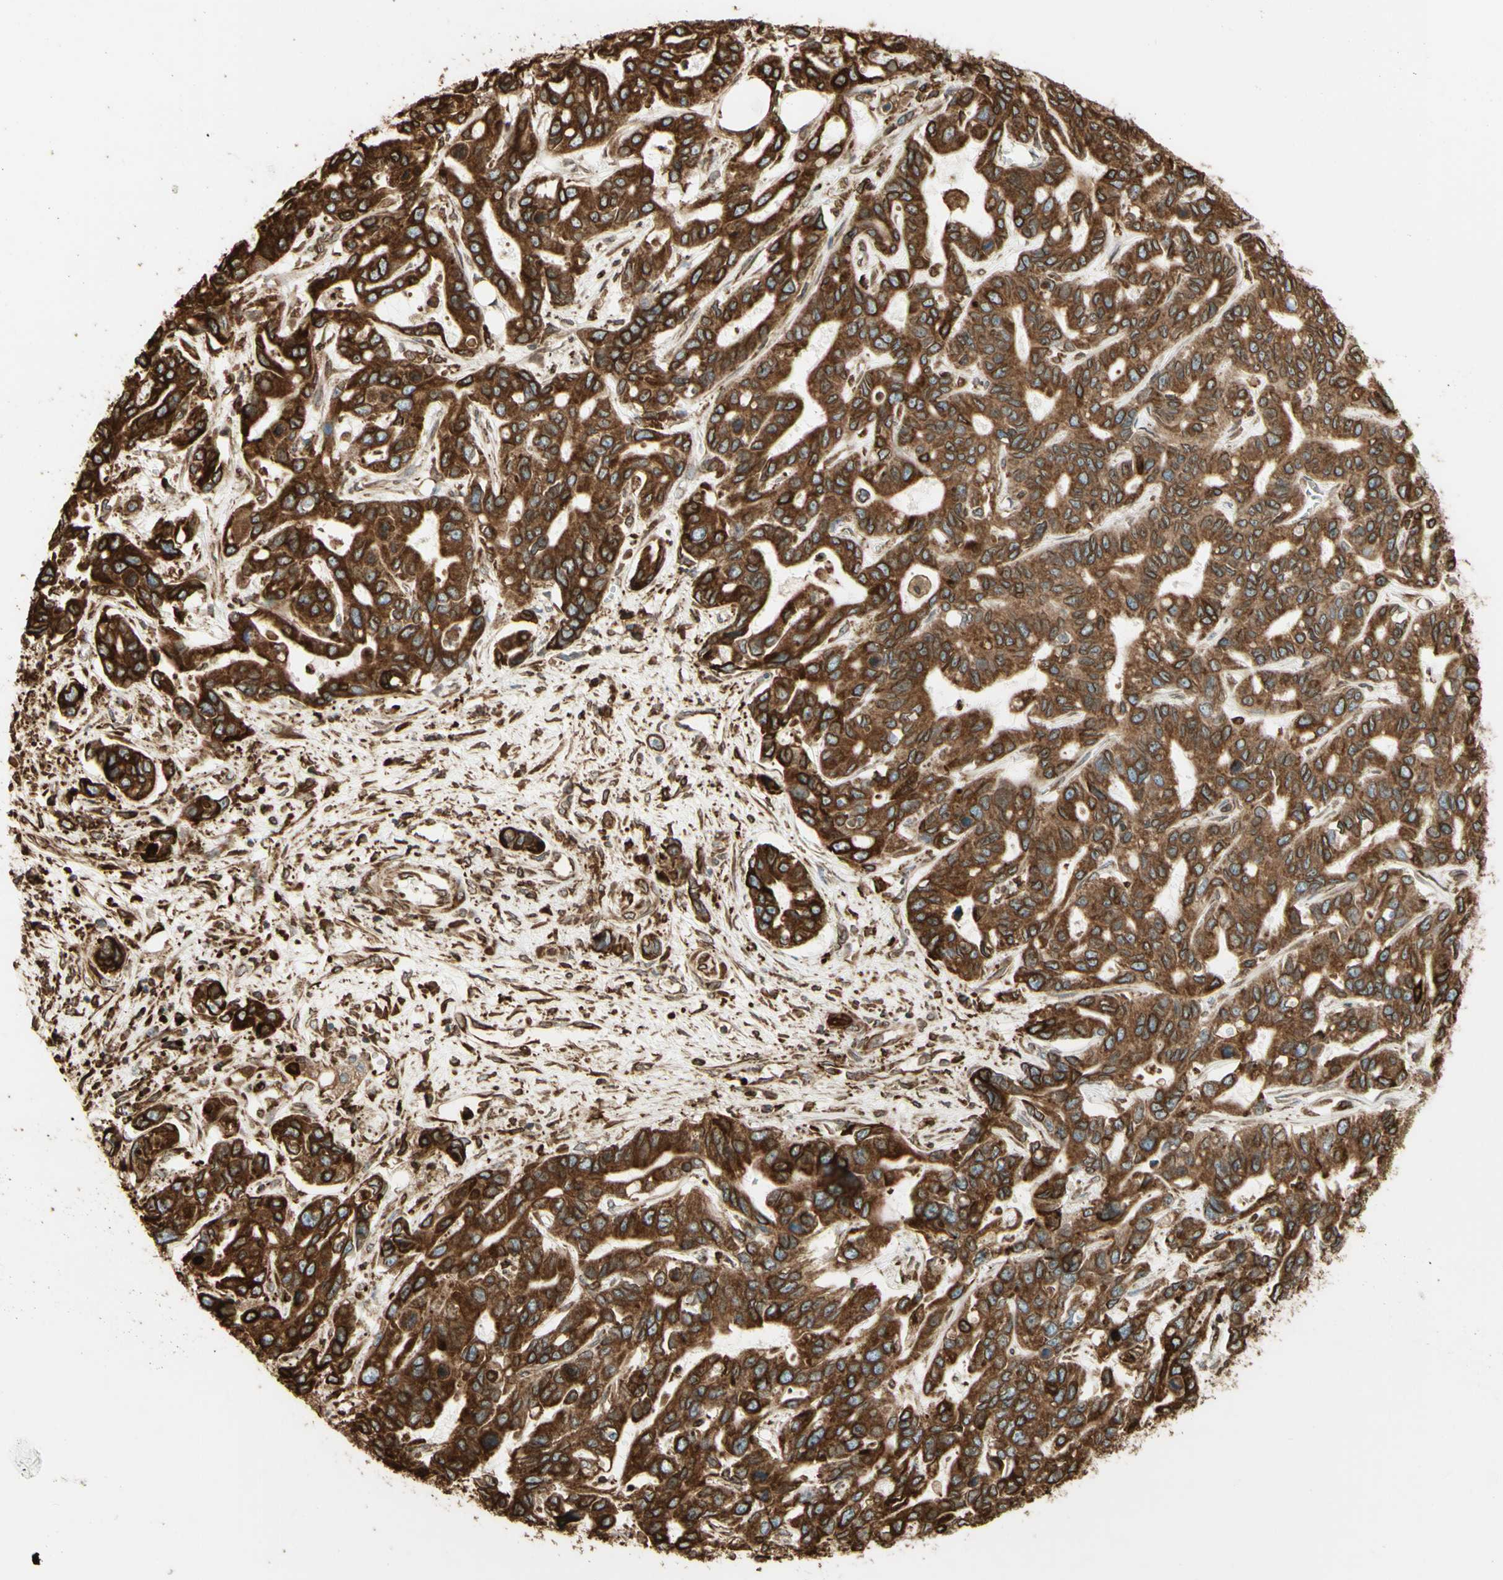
{"staining": {"intensity": "moderate", "quantity": ">75%", "location": "cytoplasmic/membranous"}, "tissue": "liver cancer", "cell_type": "Tumor cells", "image_type": "cancer", "snomed": [{"axis": "morphology", "description": "Cholangiocarcinoma"}, {"axis": "topography", "description": "Liver"}], "caption": "A brown stain highlights moderate cytoplasmic/membranous positivity of a protein in human liver cholangiocarcinoma tumor cells.", "gene": "CANX", "patient": {"sex": "female", "age": 65}}